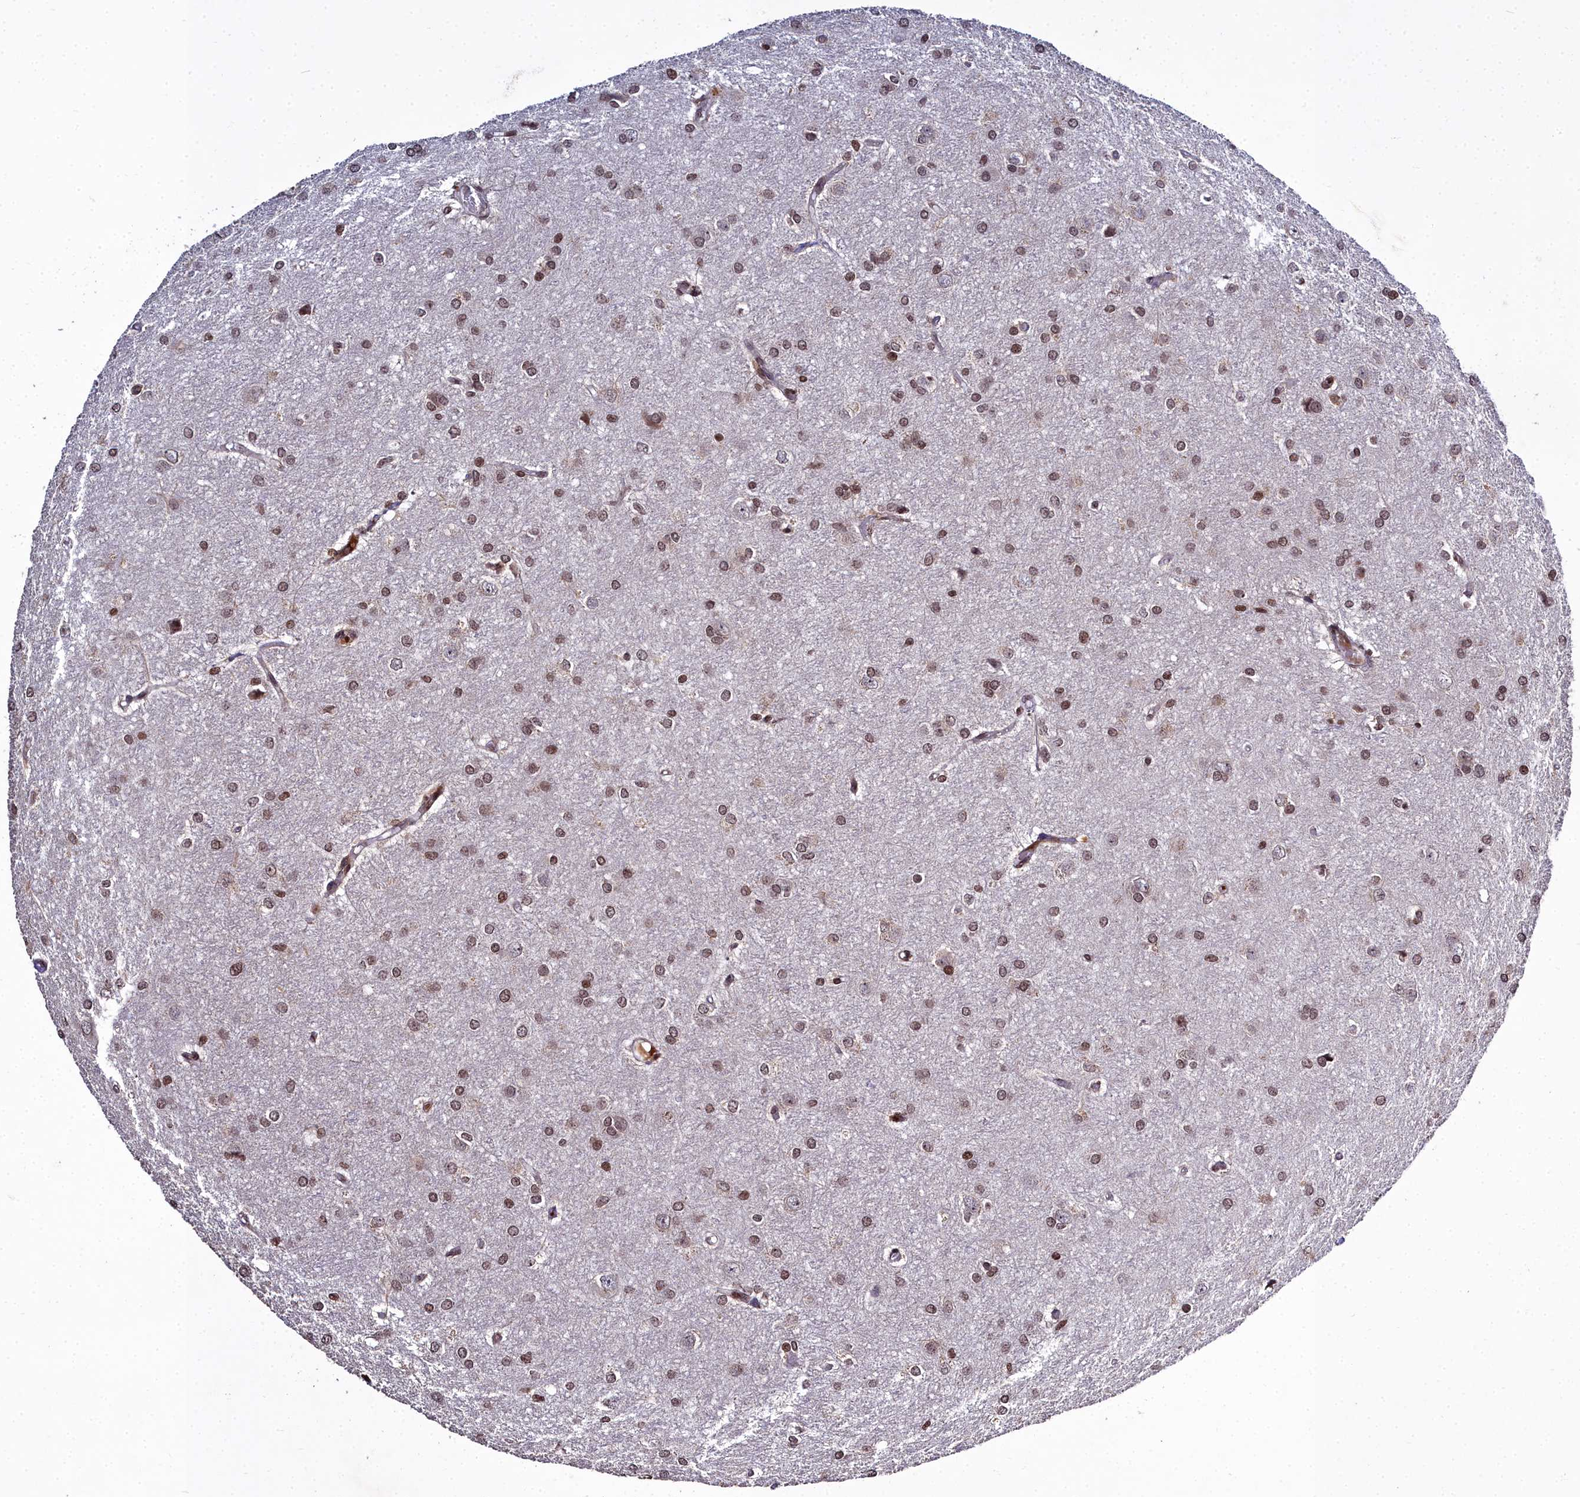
{"staining": {"intensity": "weak", "quantity": ">75%", "location": "nuclear"}, "tissue": "glioma", "cell_type": "Tumor cells", "image_type": "cancer", "snomed": [{"axis": "morphology", "description": "Glioma, malignant, High grade"}, {"axis": "topography", "description": "Brain"}], "caption": "Protein expression by IHC demonstrates weak nuclear positivity in about >75% of tumor cells in malignant glioma (high-grade).", "gene": "FZD4", "patient": {"sex": "female", "age": 50}}